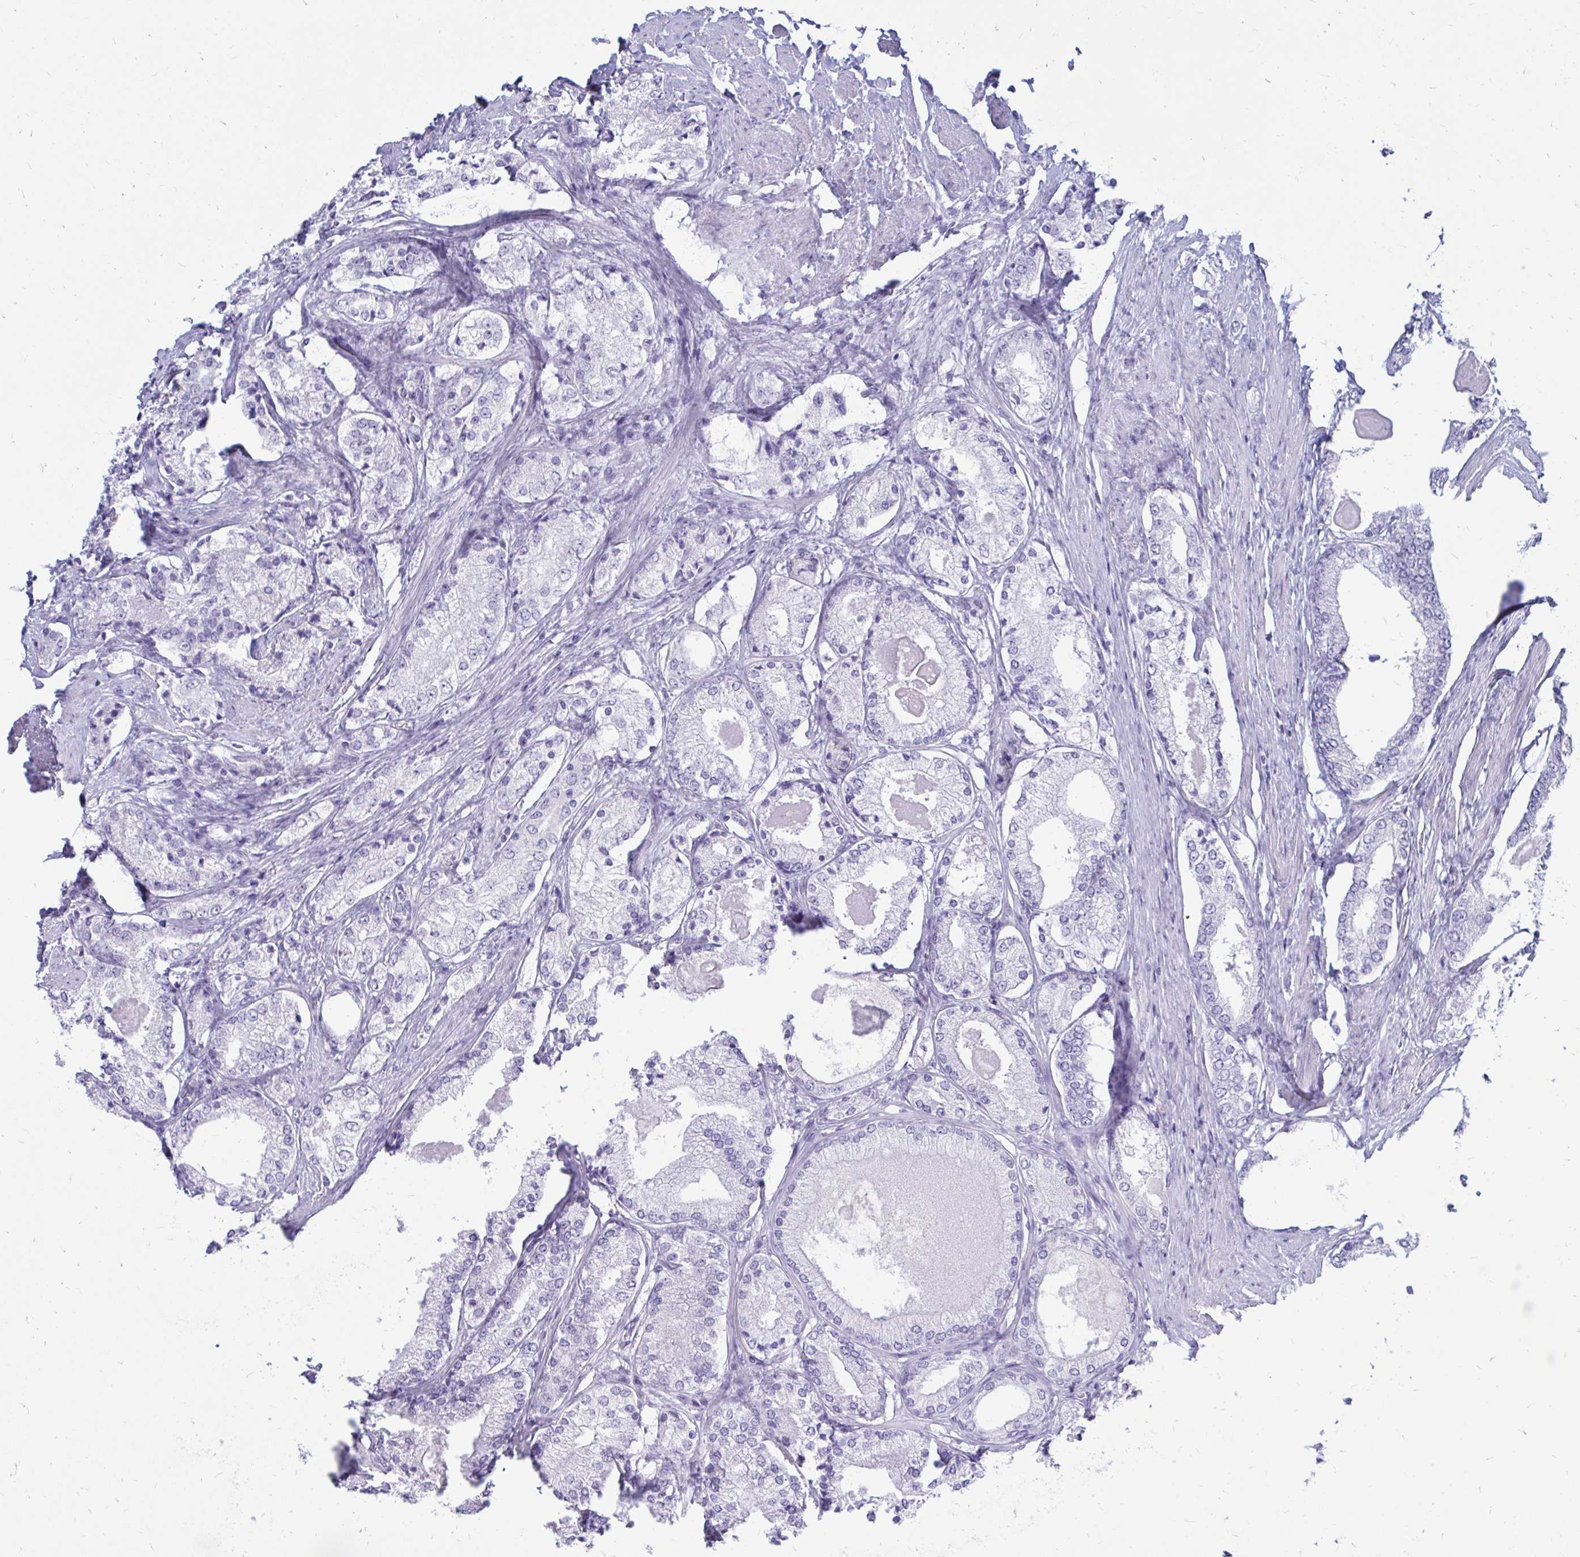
{"staining": {"intensity": "negative", "quantity": "none", "location": "none"}, "tissue": "prostate cancer", "cell_type": "Tumor cells", "image_type": "cancer", "snomed": [{"axis": "morphology", "description": "Adenocarcinoma, NOS"}, {"axis": "morphology", "description": "Adenocarcinoma, Low grade"}, {"axis": "topography", "description": "Prostate"}], "caption": "The immunohistochemistry (IHC) photomicrograph has no significant staining in tumor cells of prostate adenocarcinoma tissue. (DAB immunohistochemistry (IHC) visualized using brightfield microscopy, high magnification).", "gene": "IGSF5", "patient": {"sex": "male", "age": 68}}